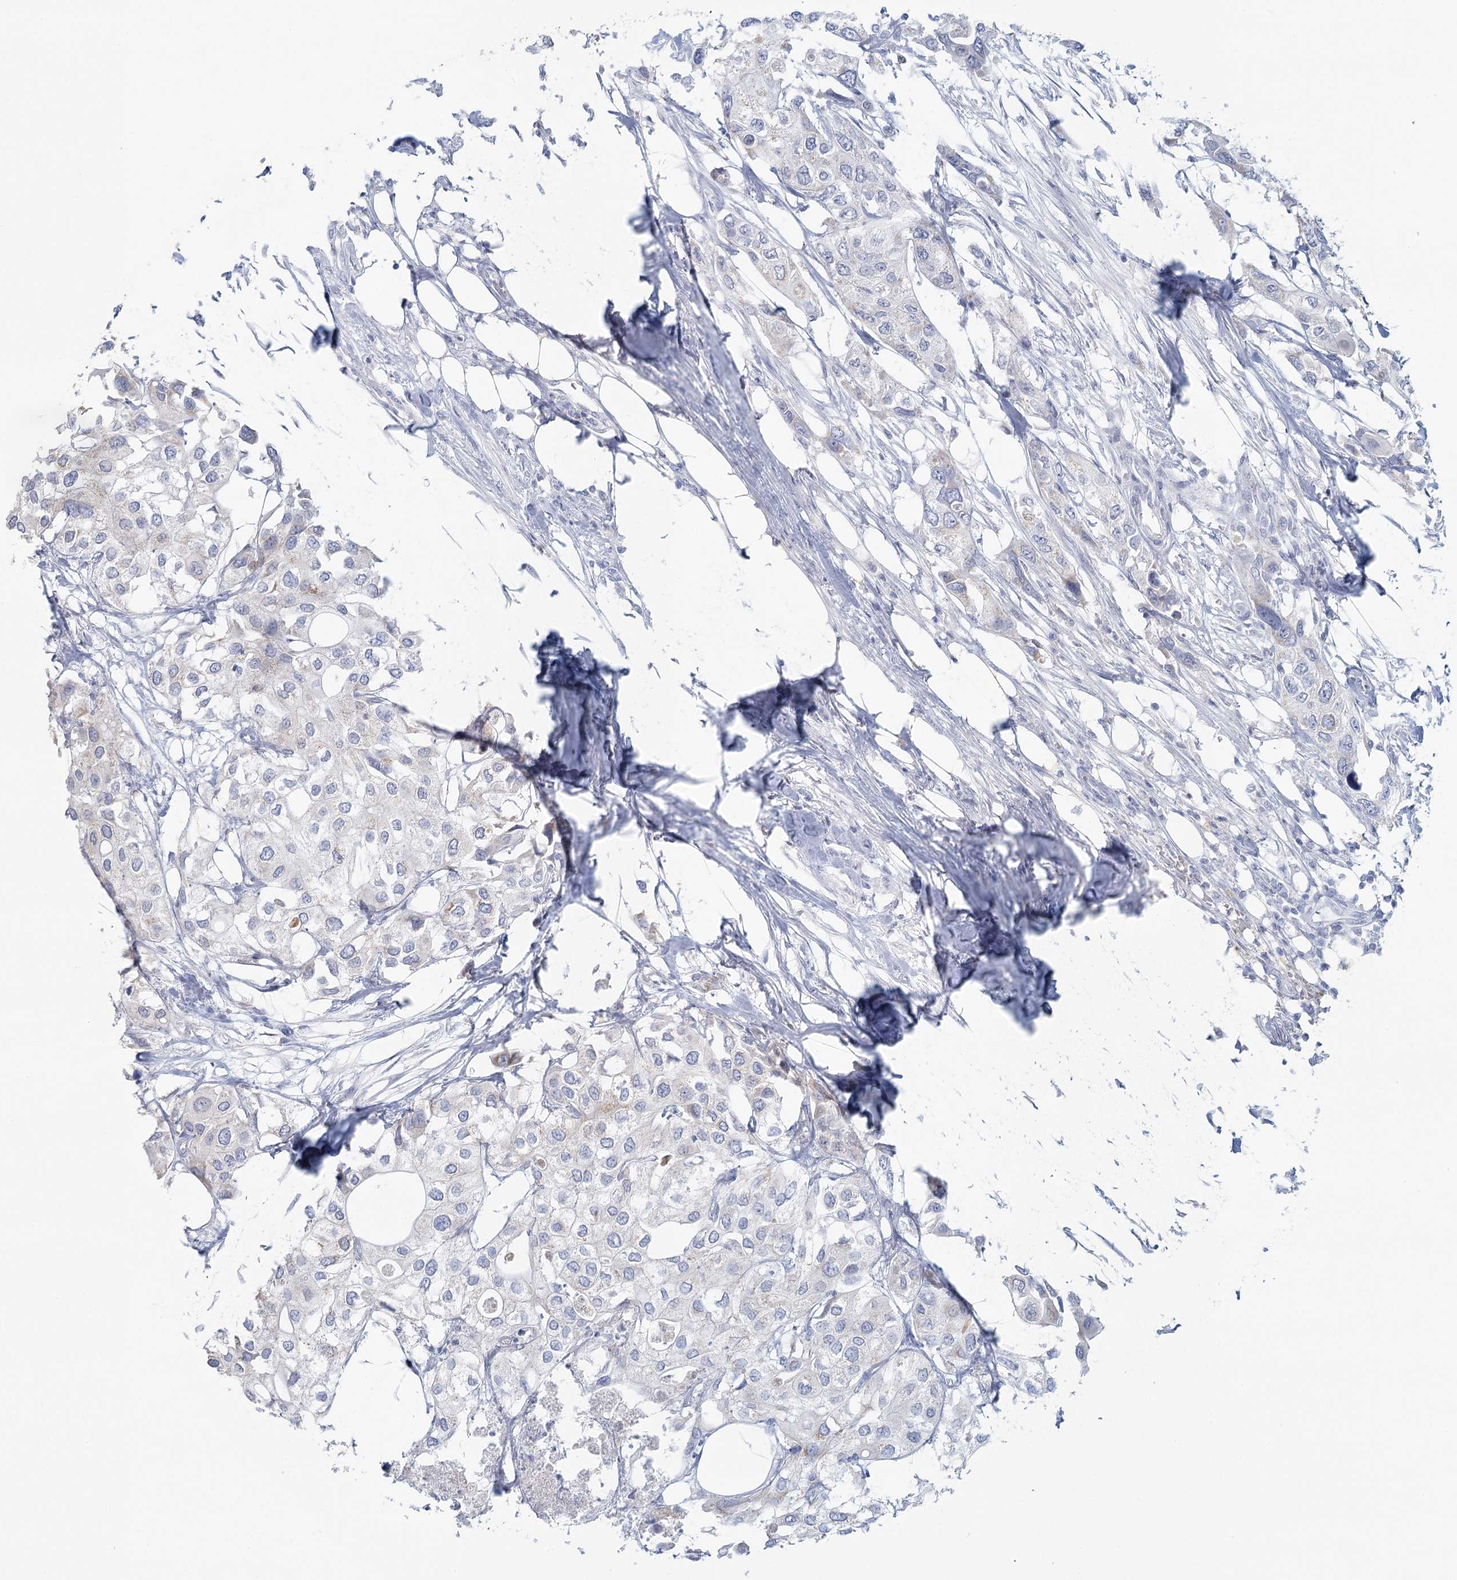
{"staining": {"intensity": "negative", "quantity": "none", "location": "none"}, "tissue": "urothelial cancer", "cell_type": "Tumor cells", "image_type": "cancer", "snomed": [{"axis": "morphology", "description": "Urothelial carcinoma, High grade"}, {"axis": "topography", "description": "Urinary bladder"}], "caption": "This is an immunohistochemistry (IHC) micrograph of high-grade urothelial carcinoma. There is no positivity in tumor cells.", "gene": "BPHL", "patient": {"sex": "male", "age": 64}}